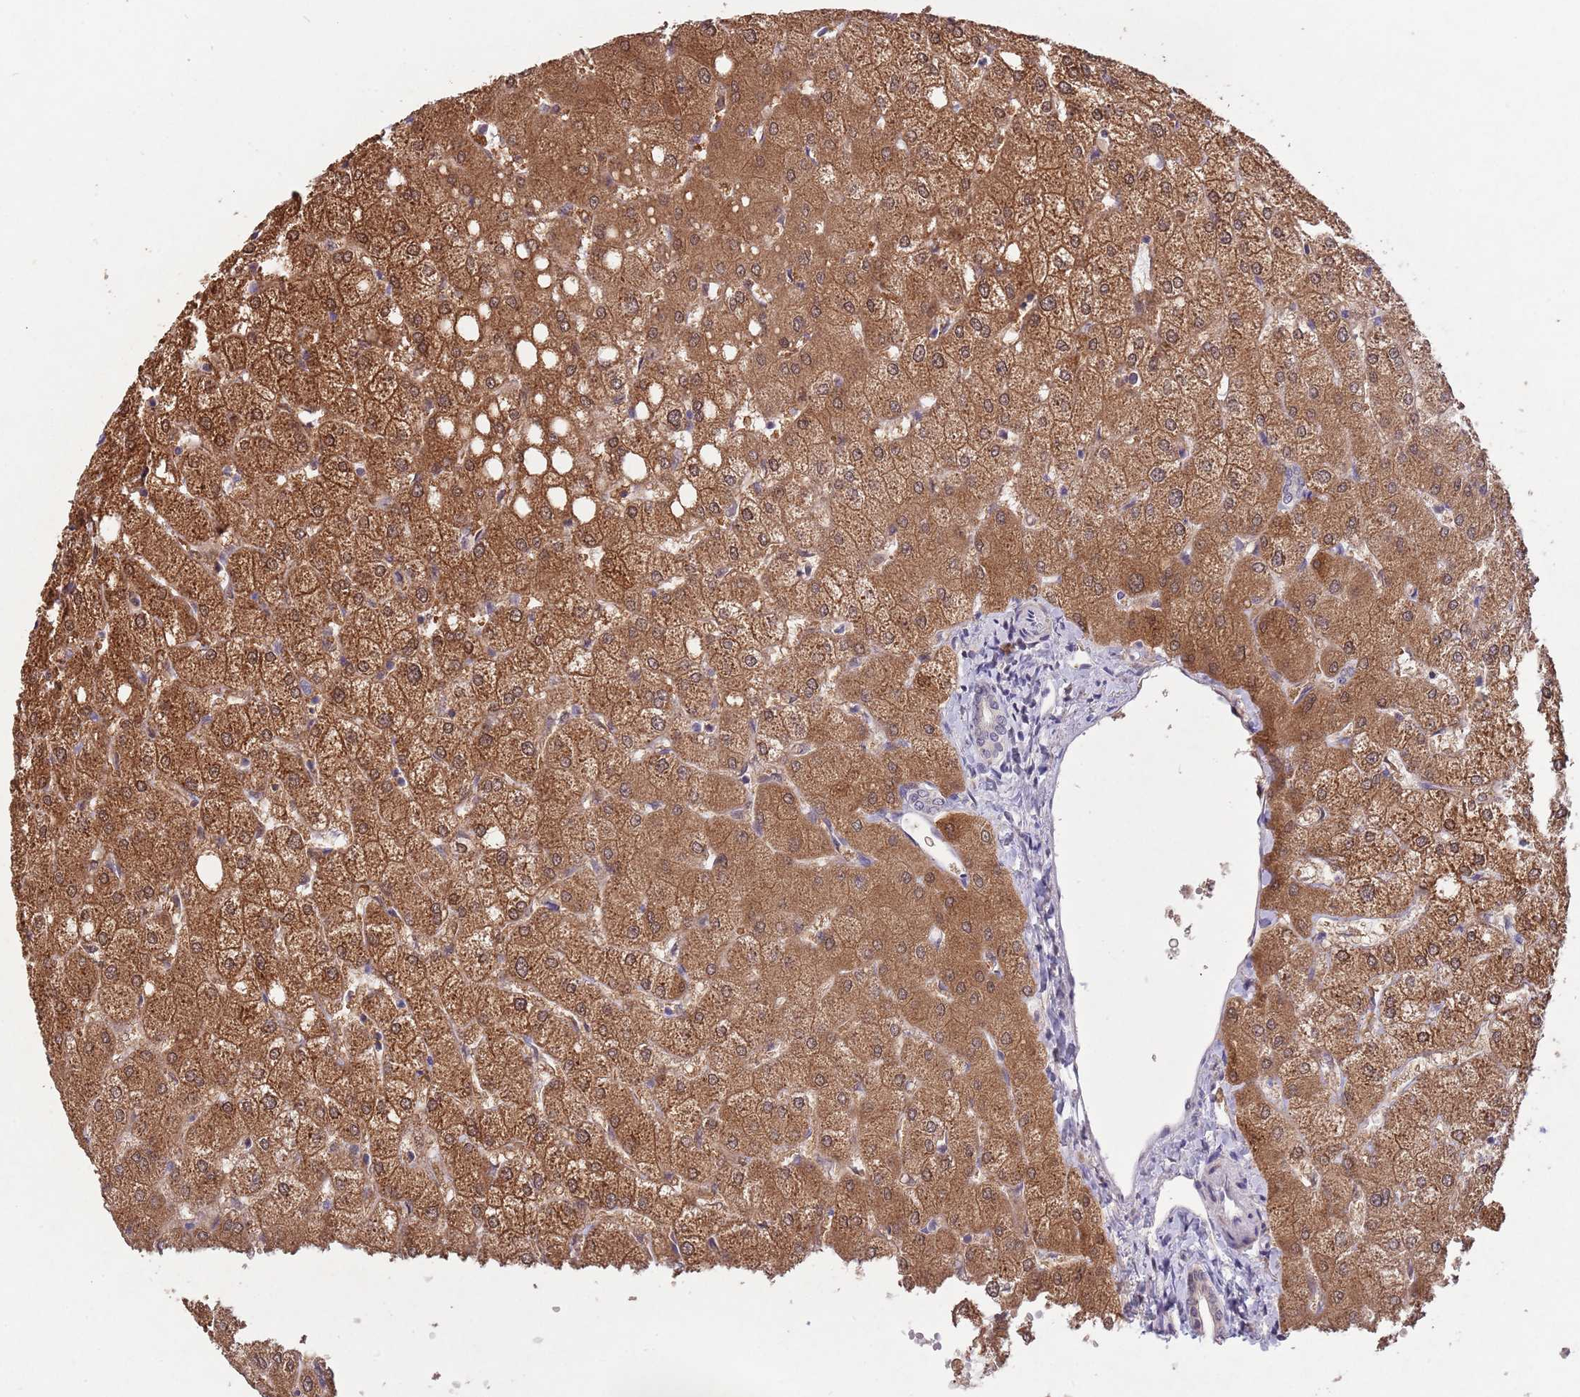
{"staining": {"intensity": "negative", "quantity": "none", "location": "none"}, "tissue": "liver", "cell_type": "Cholangiocytes", "image_type": "normal", "snomed": [{"axis": "morphology", "description": "Normal tissue, NOS"}, {"axis": "topography", "description": "Liver"}], "caption": "Cholangiocytes show no significant protein positivity in normal liver.", "gene": "ZNF639", "patient": {"sex": "female", "age": 54}}